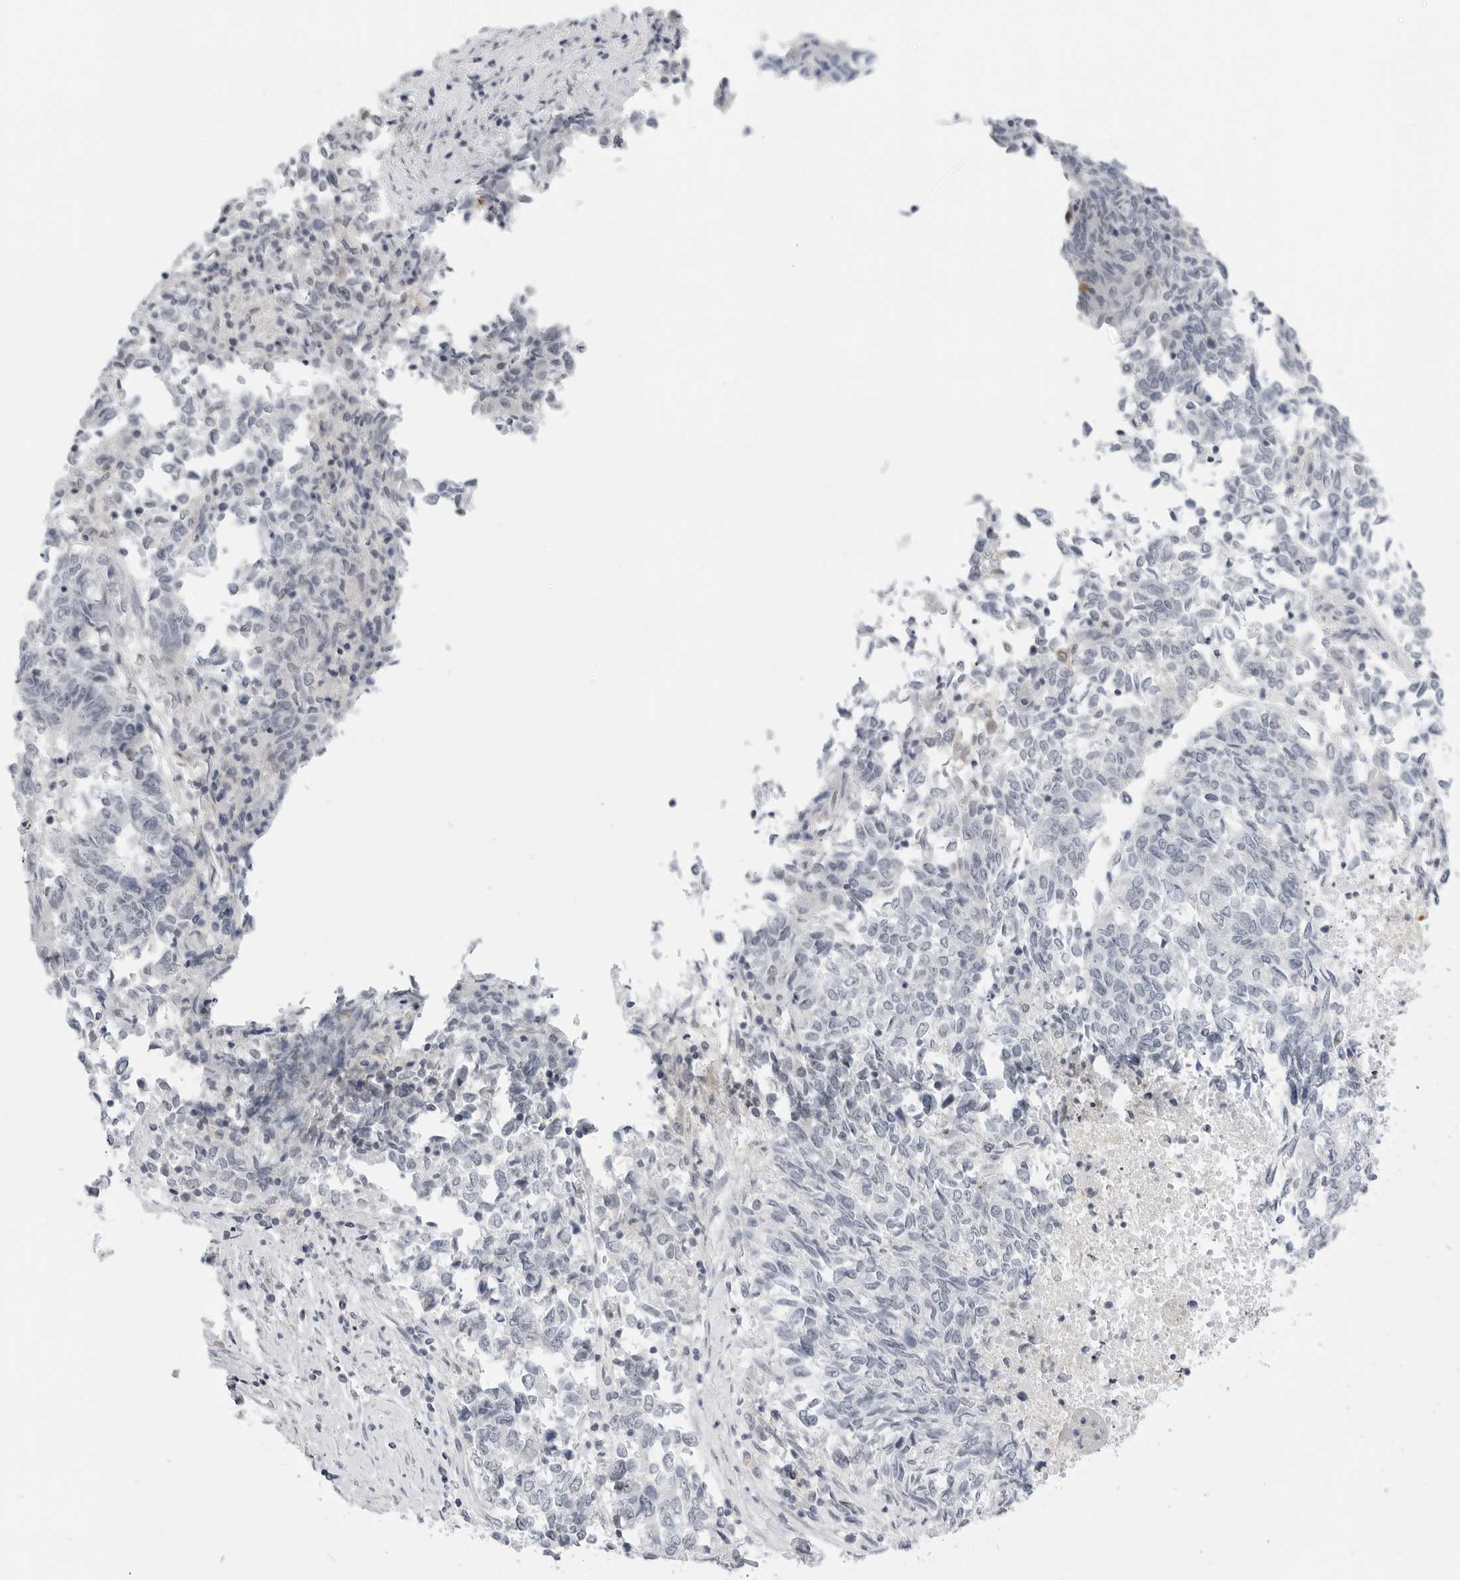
{"staining": {"intensity": "negative", "quantity": "none", "location": "none"}, "tissue": "endometrial cancer", "cell_type": "Tumor cells", "image_type": "cancer", "snomed": [{"axis": "morphology", "description": "Adenocarcinoma, NOS"}, {"axis": "topography", "description": "Endometrium"}], "caption": "IHC histopathology image of human endometrial cancer stained for a protein (brown), which exhibits no expression in tumor cells.", "gene": "MAP2K5", "patient": {"sex": "female", "age": 80}}